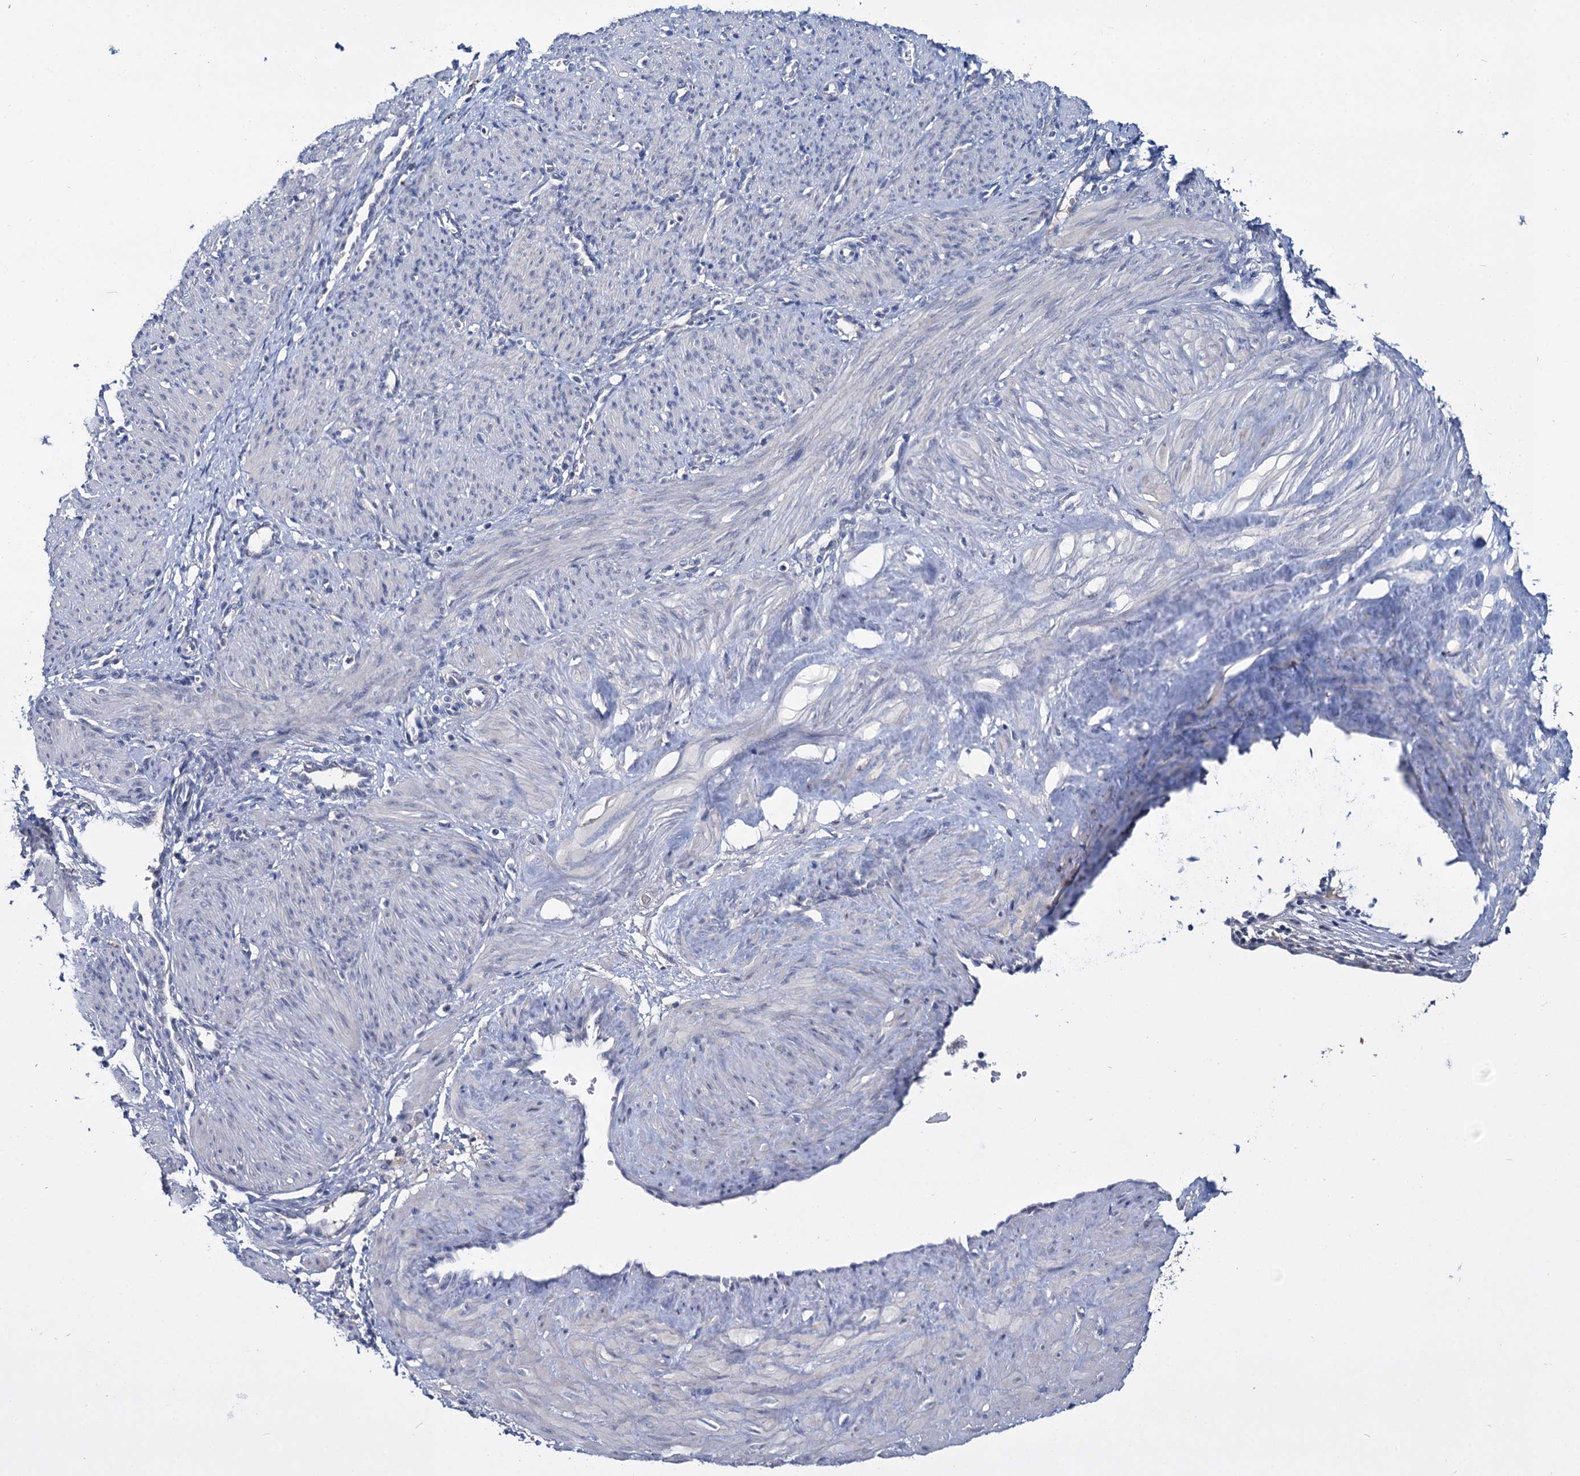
{"staining": {"intensity": "negative", "quantity": "none", "location": "none"}, "tissue": "smooth muscle", "cell_type": "Smooth muscle cells", "image_type": "normal", "snomed": [{"axis": "morphology", "description": "Normal tissue, NOS"}, {"axis": "topography", "description": "Endometrium"}], "caption": "The photomicrograph shows no significant staining in smooth muscle cells of smooth muscle. (Immunohistochemistry (ihc), brightfield microscopy, high magnification).", "gene": "ANKRD42", "patient": {"sex": "female", "age": 33}}